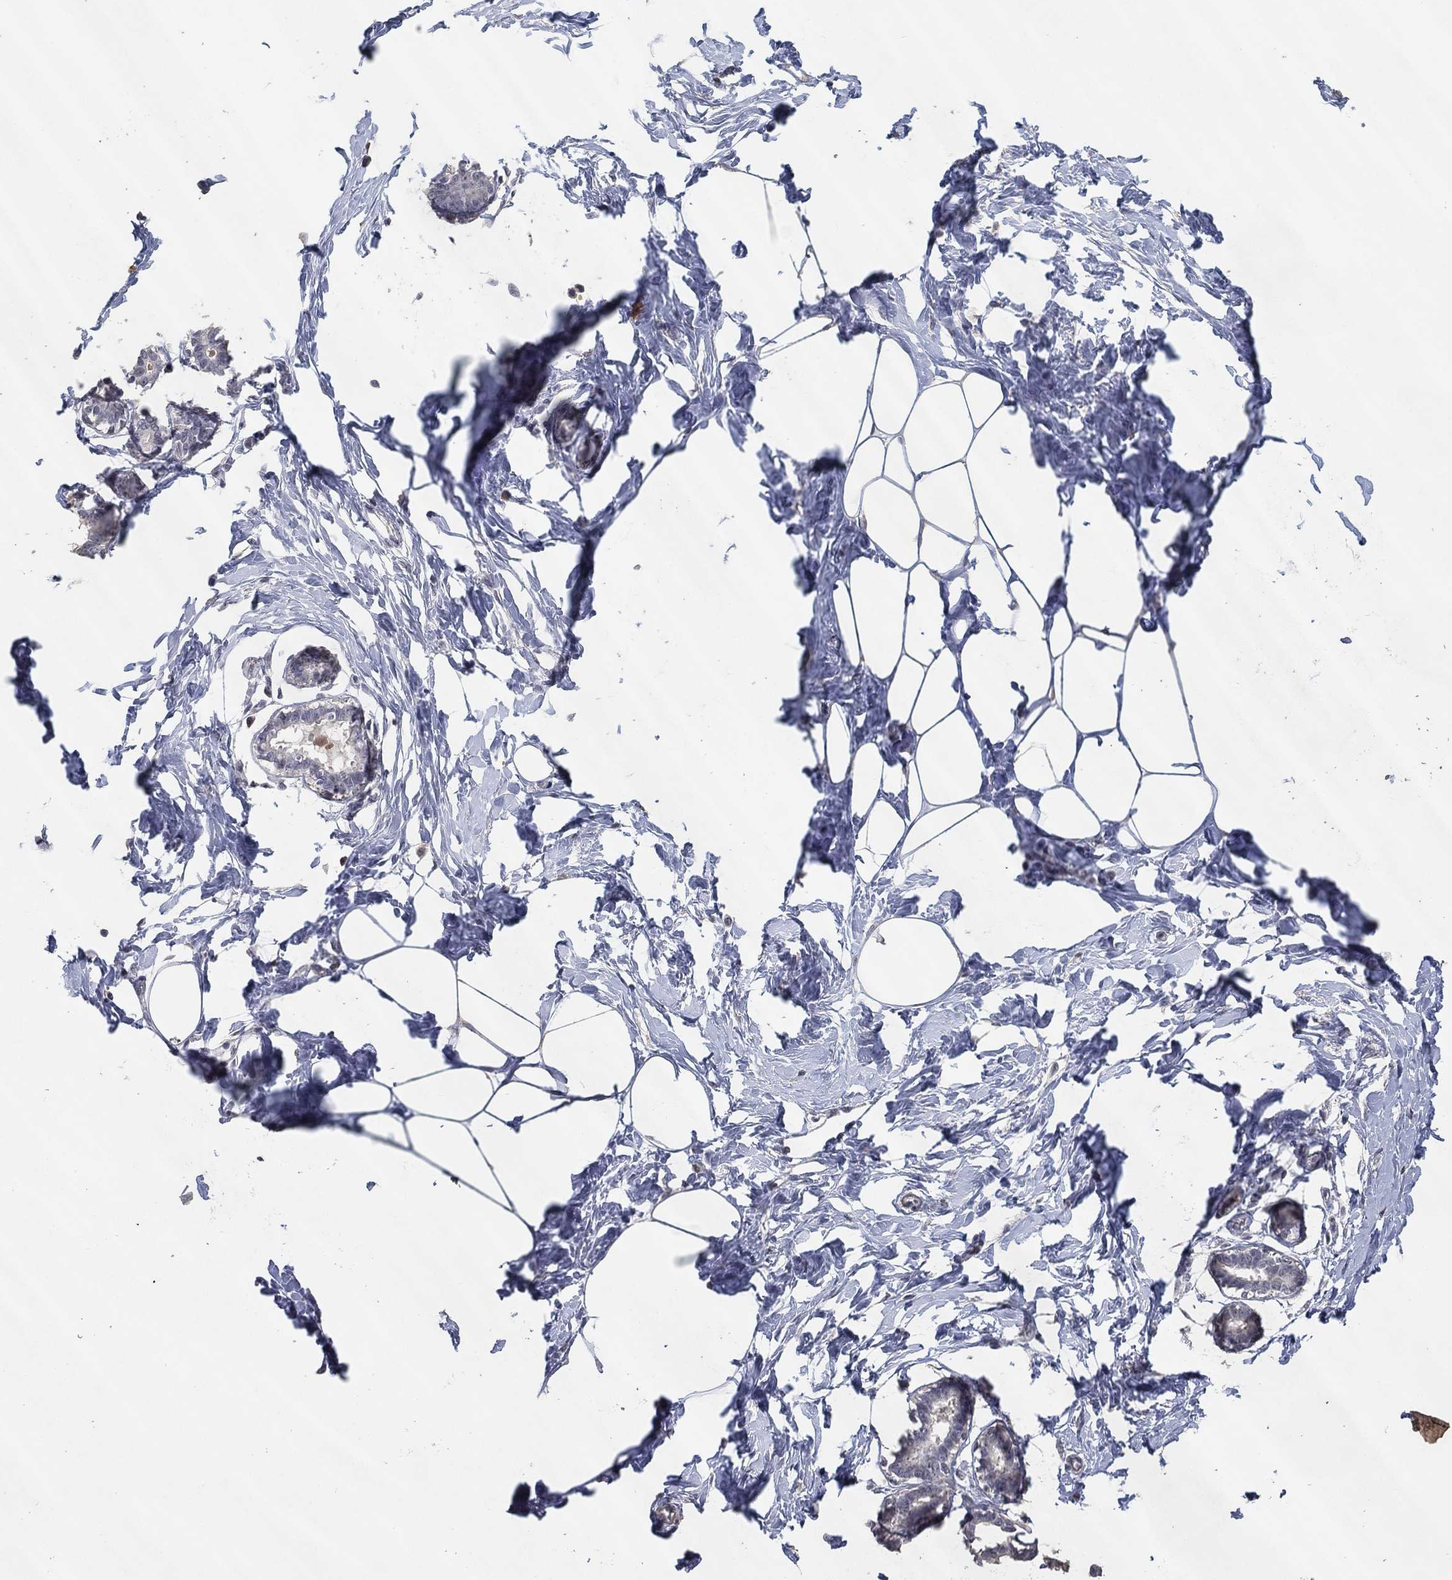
{"staining": {"intensity": "negative", "quantity": "none", "location": "none"}, "tissue": "breast", "cell_type": "Adipocytes", "image_type": "normal", "snomed": [{"axis": "morphology", "description": "Normal tissue, NOS"}, {"axis": "morphology", "description": "Lobular carcinoma, in situ"}, {"axis": "topography", "description": "Breast"}], "caption": "This micrograph is of benign breast stained with immunohistochemistry (IHC) to label a protein in brown with the nuclei are counter-stained blue. There is no expression in adipocytes.", "gene": "DSG1", "patient": {"sex": "female", "age": 35}}